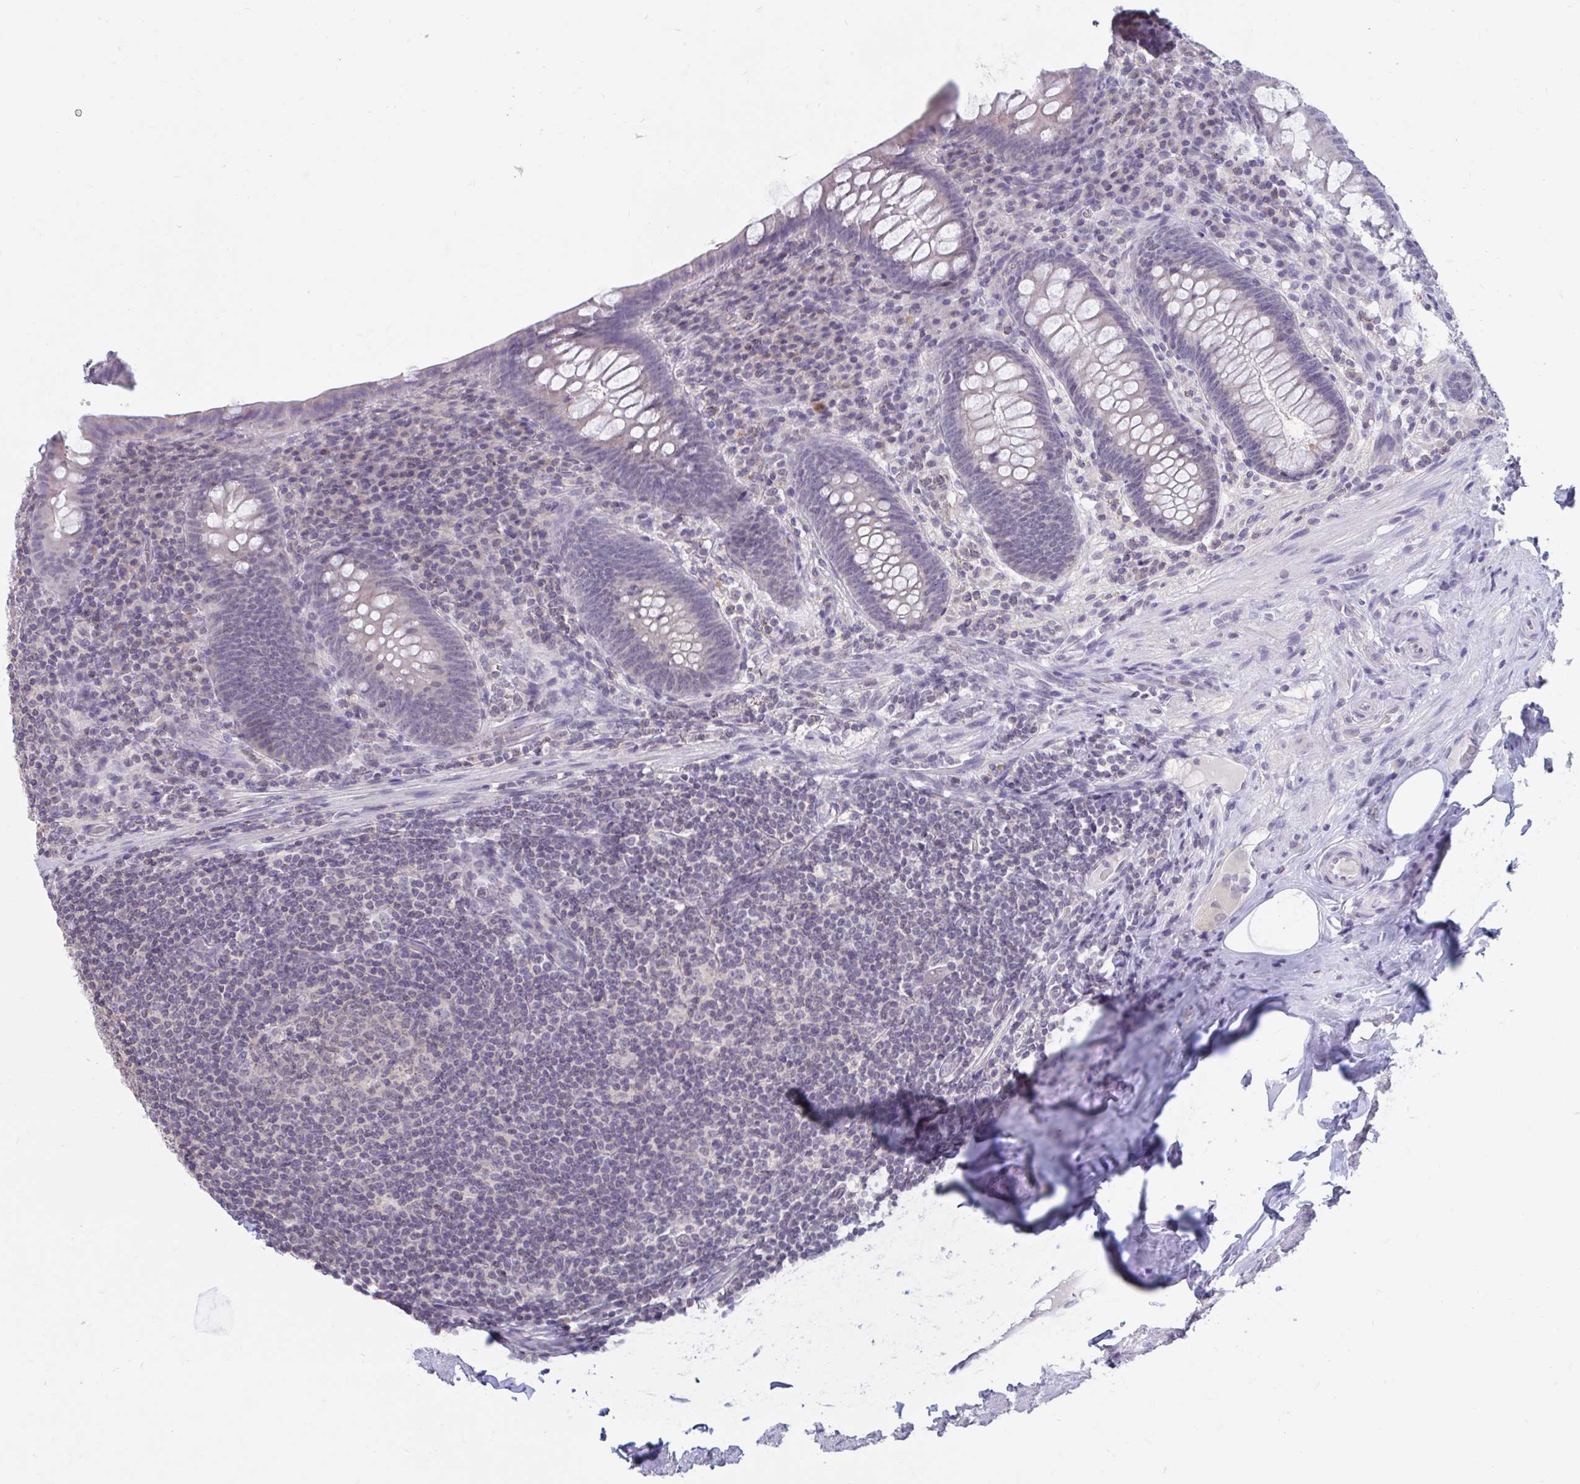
{"staining": {"intensity": "negative", "quantity": "none", "location": "none"}, "tissue": "appendix", "cell_type": "Glandular cells", "image_type": "normal", "snomed": [{"axis": "morphology", "description": "Normal tissue, NOS"}, {"axis": "topography", "description": "Appendix"}], "caption": "A high-resolution micrograph shows immunohistochemistry (IHC) staining of benign appendix, which displays no significant staining in glandular cells. The staining was performed using DAB (3,3'-diaminobenzidine) to visualize the protein expression in brown, while the nuclei were stained in blue with hematoxylin (Magnification: 20x).", "gene": "ARPP19", "patient": {"sex": "male", "age": 71}}